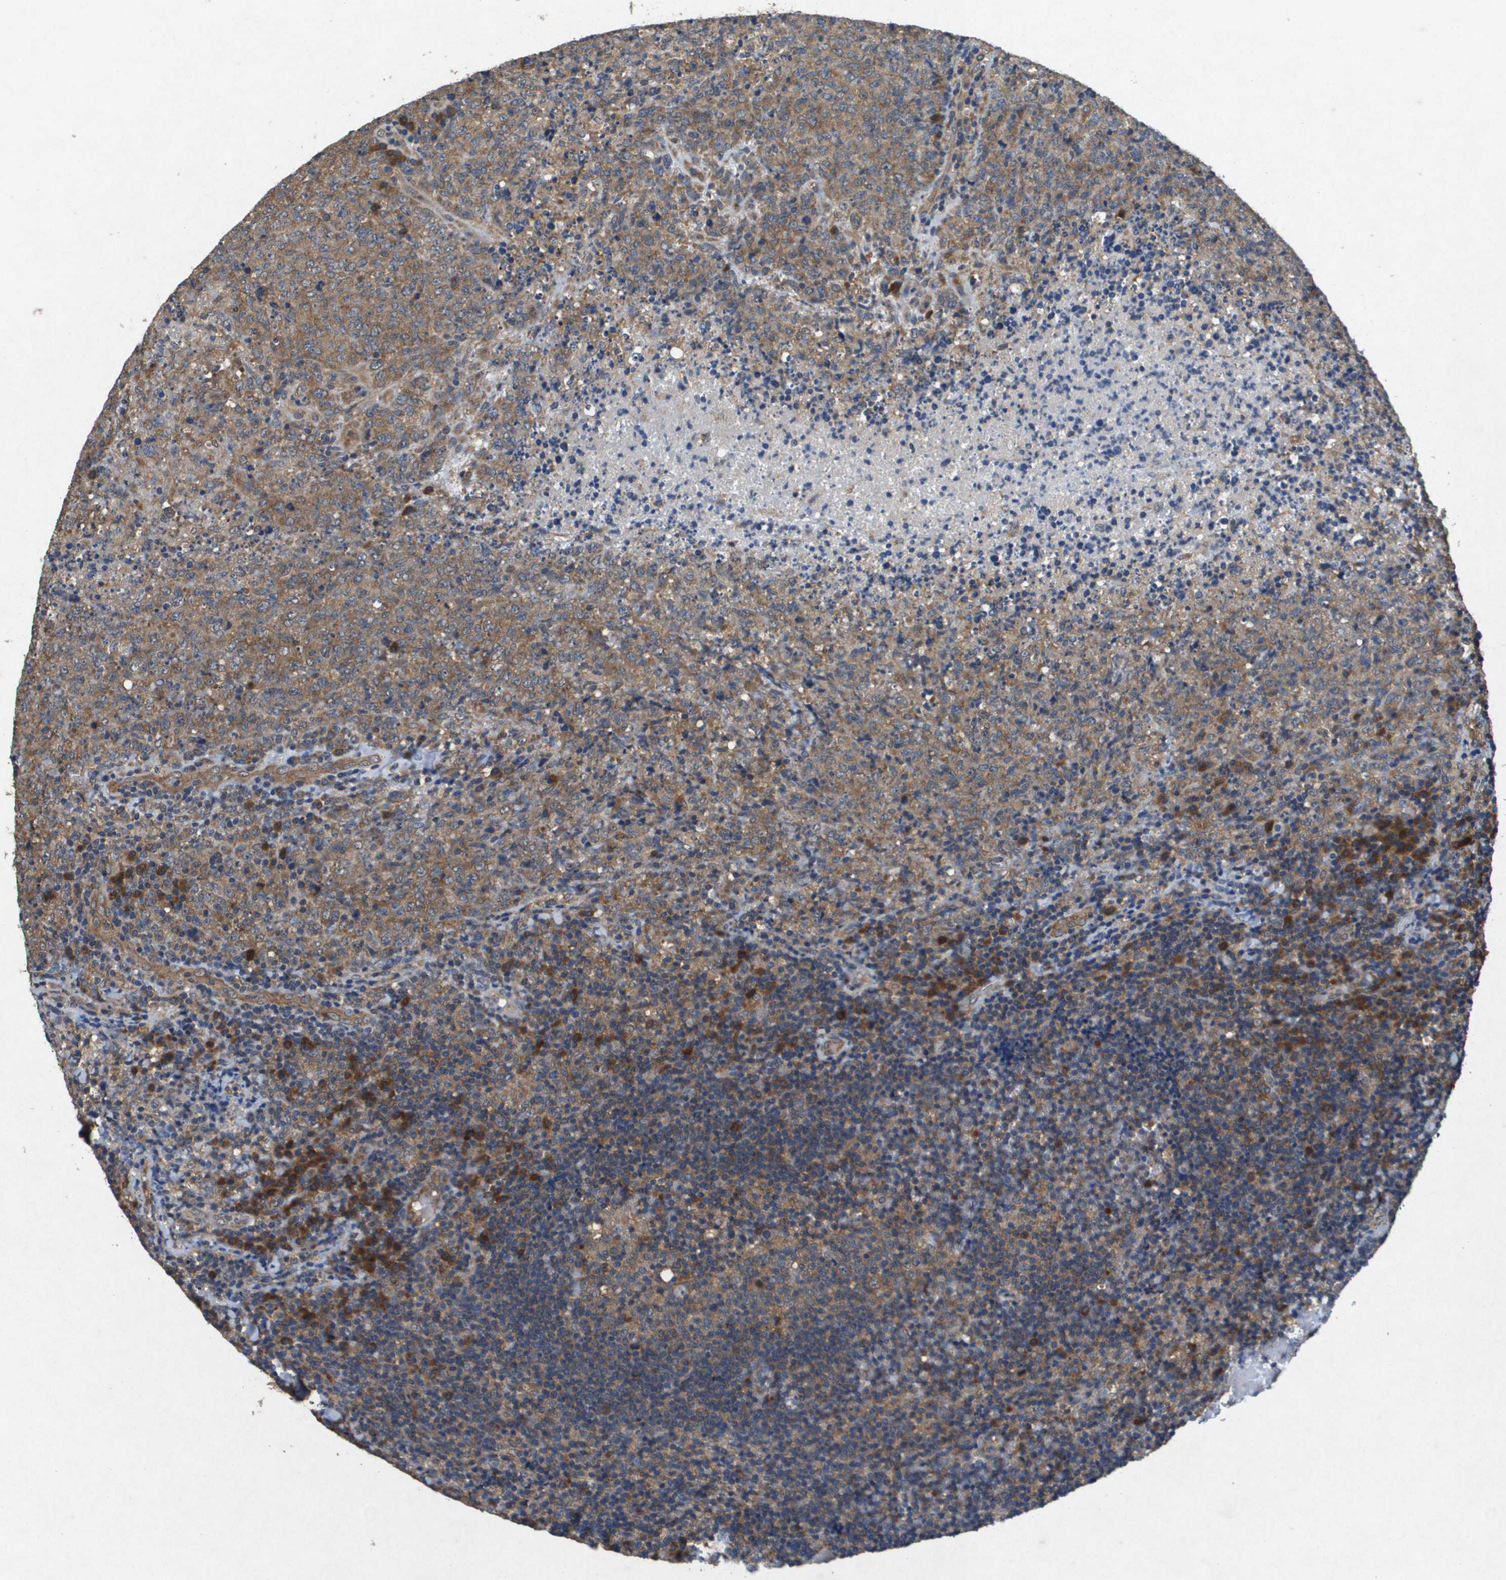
{"staining": {"intensity": "moderate", "quantity": ">75%", "location": "cytoplasmic/membranous"}, "tissue": "lymphoma", "cell_type": "Tumor cells", "image_type": "cancer", "snomed": [{"axis": "morphology", "description": "Malignant lymphoma, non-Hodgkin's type, High grade"}, {"axis": "topography", "description": "Tonsil"}], "caption": "Protein staining of lymphoma tissue reveals moderate cytoplasmic/membranous expression in approximately >75% of tumor cells.", "gene": "PTPRT", "patient": {"sex": "female", "age": 36}}